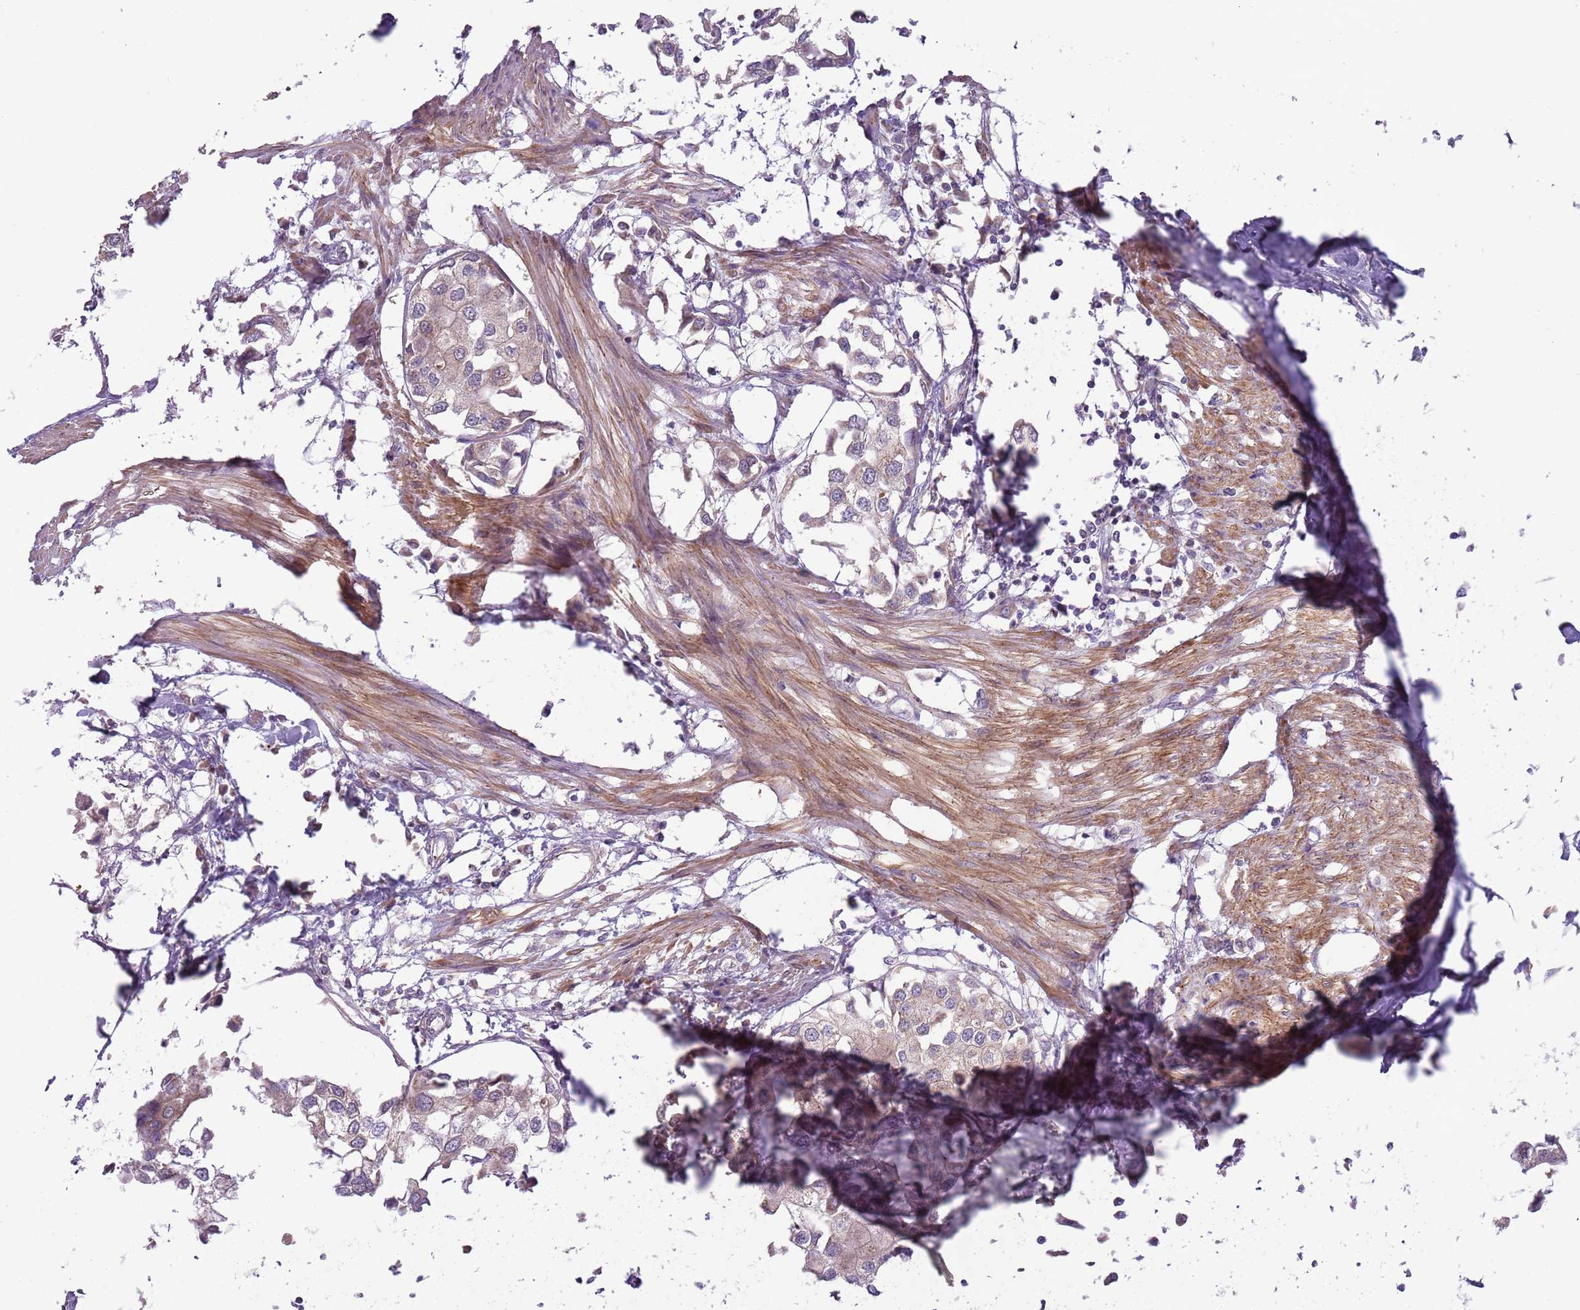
{"staining": {"intensity": "weak", "quantity": "25%-75%", "location": "cytoplasmic/membranous"}, "tissue": "urothelial cancer", "cell_type": "Tumor cells", "image_type": "cancer", "snomed": [{"axis": "morphology", "description": "Urothelial carcinoma, High grade"}, {"axis": "topography", "description": "Urinary bladder"}], "caption": "DAB (3,3'-diaminobenzidine) immunohistochemical staining of human urothelial cancer displays weak cytoplasmic/membranous protein expression in about 25%-75% of tumor cells.", "gene": "DTD2", "patient": {"sex": "male", "age": 64}}